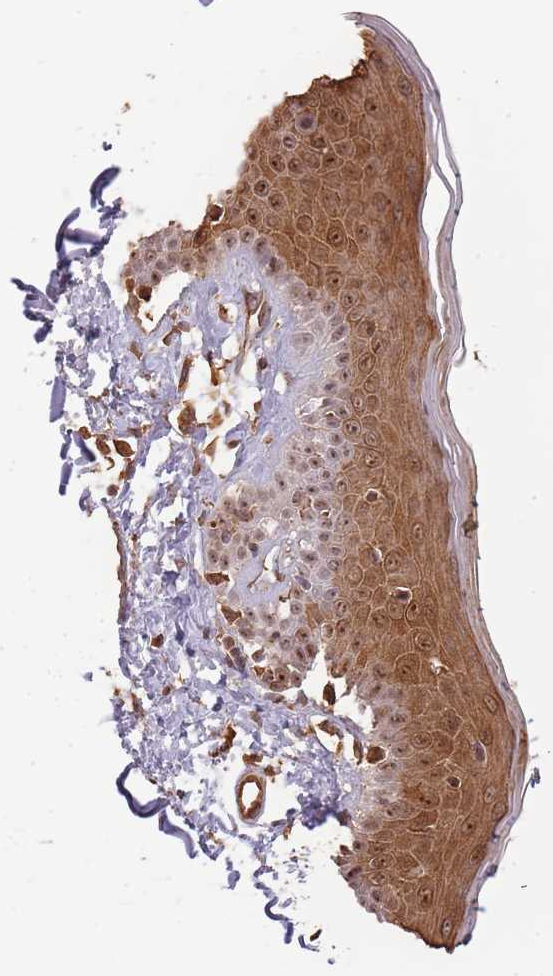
{"staining": {"intensity": "moderate", "quantity": ">75%", "location": "cytoplasmic/membranous,nuclear"}, "tissue": "skin", "cell_type": "Fibroblasts", "image_type": "normal", "snomed": [{"axis": "morphology", "description": "Normal tissue, NOS"}, {"axis": "topography", "description": "Skin"}], "caption": "Fibroblasts demonstrate moderate cytoplasmic/membranous,nuclear expression in approximately >75% of cells in normal skin. Using DAB (3,3'-diaminobenzidine) (brown) and hematoxylin (blue) stains, captured at high magnification using brightfield microscopy.", "gene": "SURF2", "patient": {"sex": "male", "age": 52}}